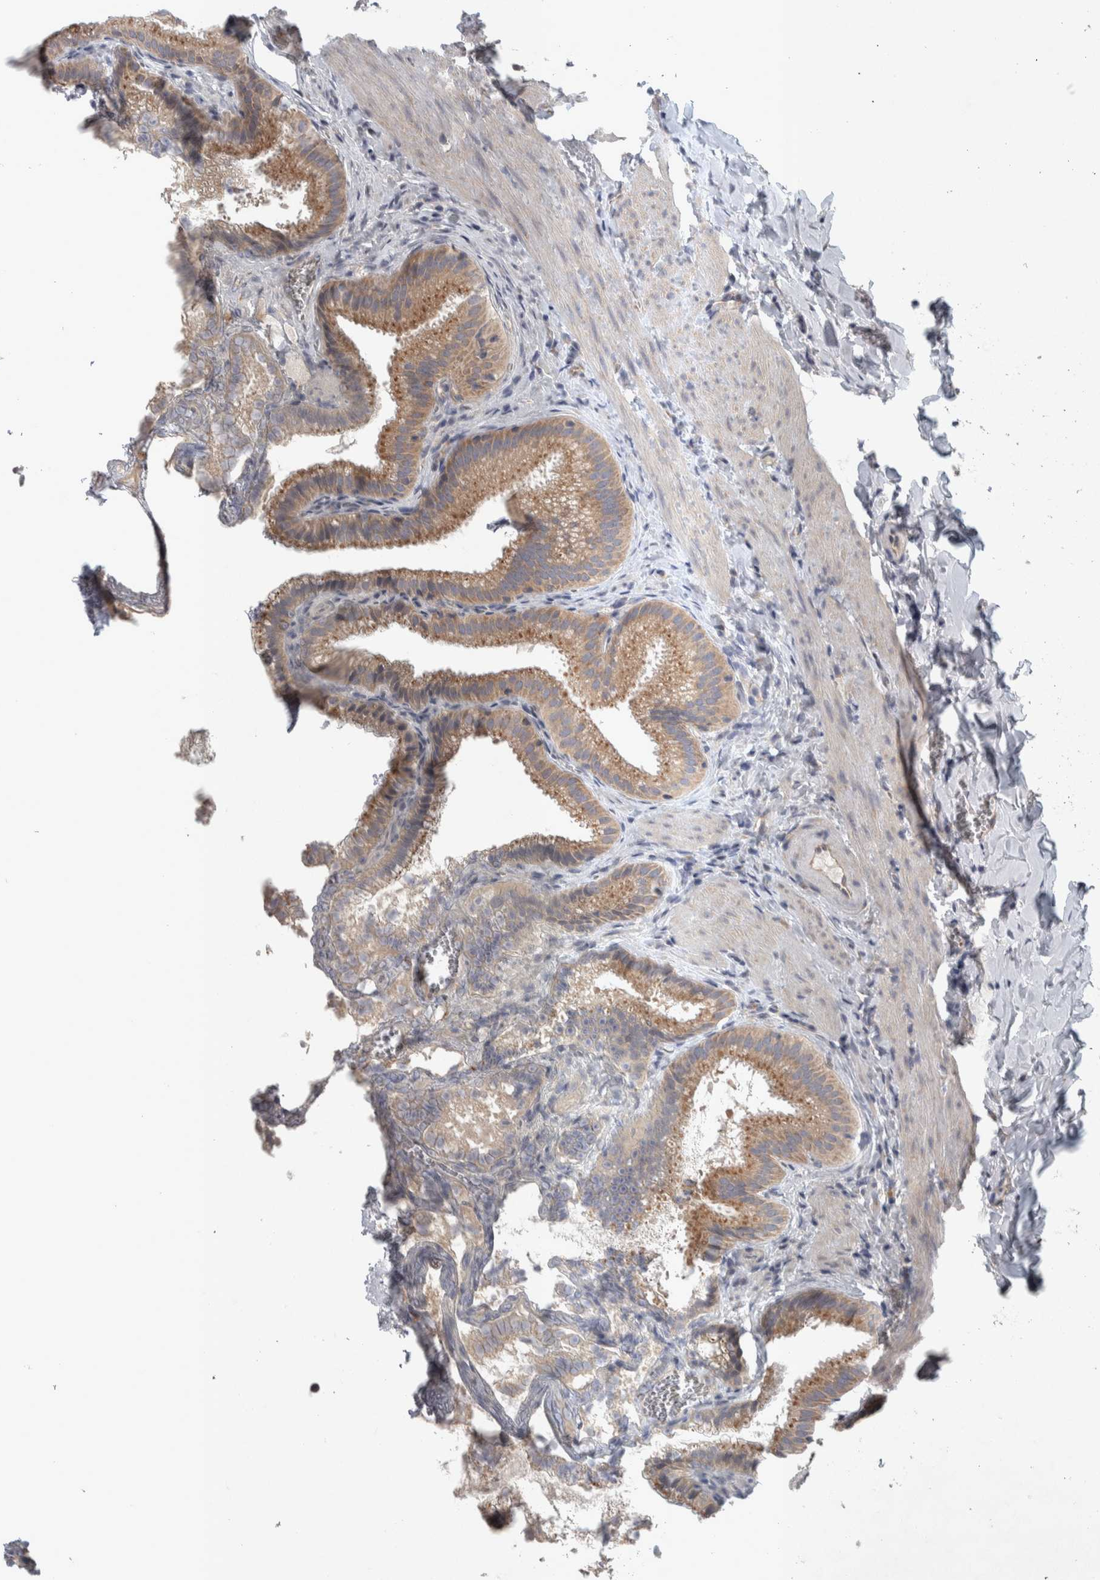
{"staining": {"intensity": "moderate", "quantity": ">75%", "location": "cytoplasmic/membranous"}, "tissue": "gallbladder", "cell_type": "Glandular cells", "image_type": "normal", "snomed": [{"axis": "morphology", "description": "Normal tissue, NOS"}, {"axis": "topography", "description": "Gallbladder"}], "caption": "Immunohistochemical staining of normal gallbladder displays moderate cytoplasmic/membranous protein staining in approximately >75% of glandular cells. The protein is stained brown, and the nuclei are stained in blue (DAB (3,3'-diaminobenzidine) IHC with brightfield microscopy, high magnification).", "gene": "SRP68", "patient": {"sex": "male", "age": 38}}